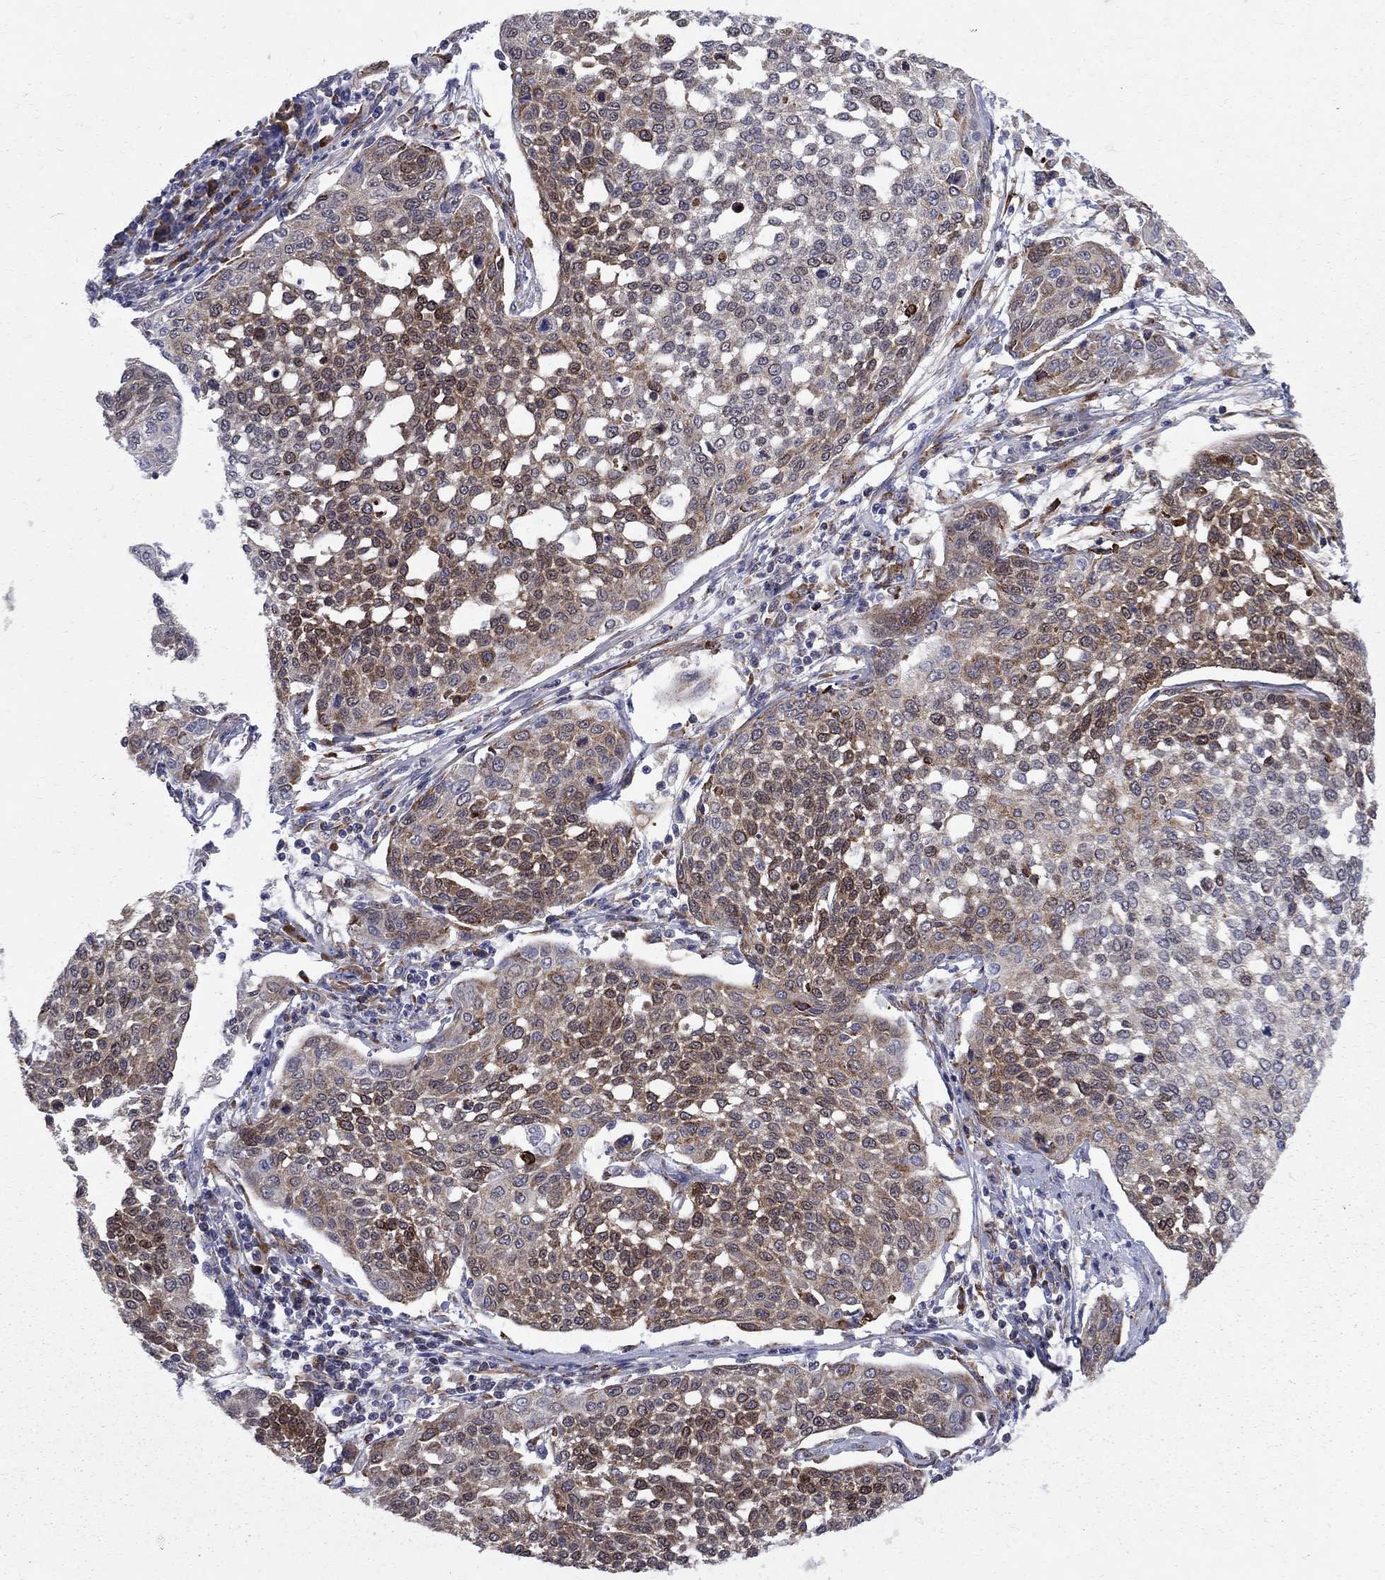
{"staining": {"intensity": "moderate", "quantity": "25%-75%", "location": "cytoplasmic/membranous,nuclear"}, "tissue": "cervical cancer", "cell_type": "Tumor cells", "image_type": "cancer", "snomed": [{"axis": "morphology", "description": "Squamous cell carcinoma, NOS"}, {"axis": "topography", "description": "Cervix"}], "caption": "Brown immunohistochemical staining in human cervical cancer exhibits moderate cytoplasmic/membranous and nuclear expression in approximately 25%-75% of tumor cells.", "gene": "CAB39L", "patient": {"sex": "female", "age": 34}}